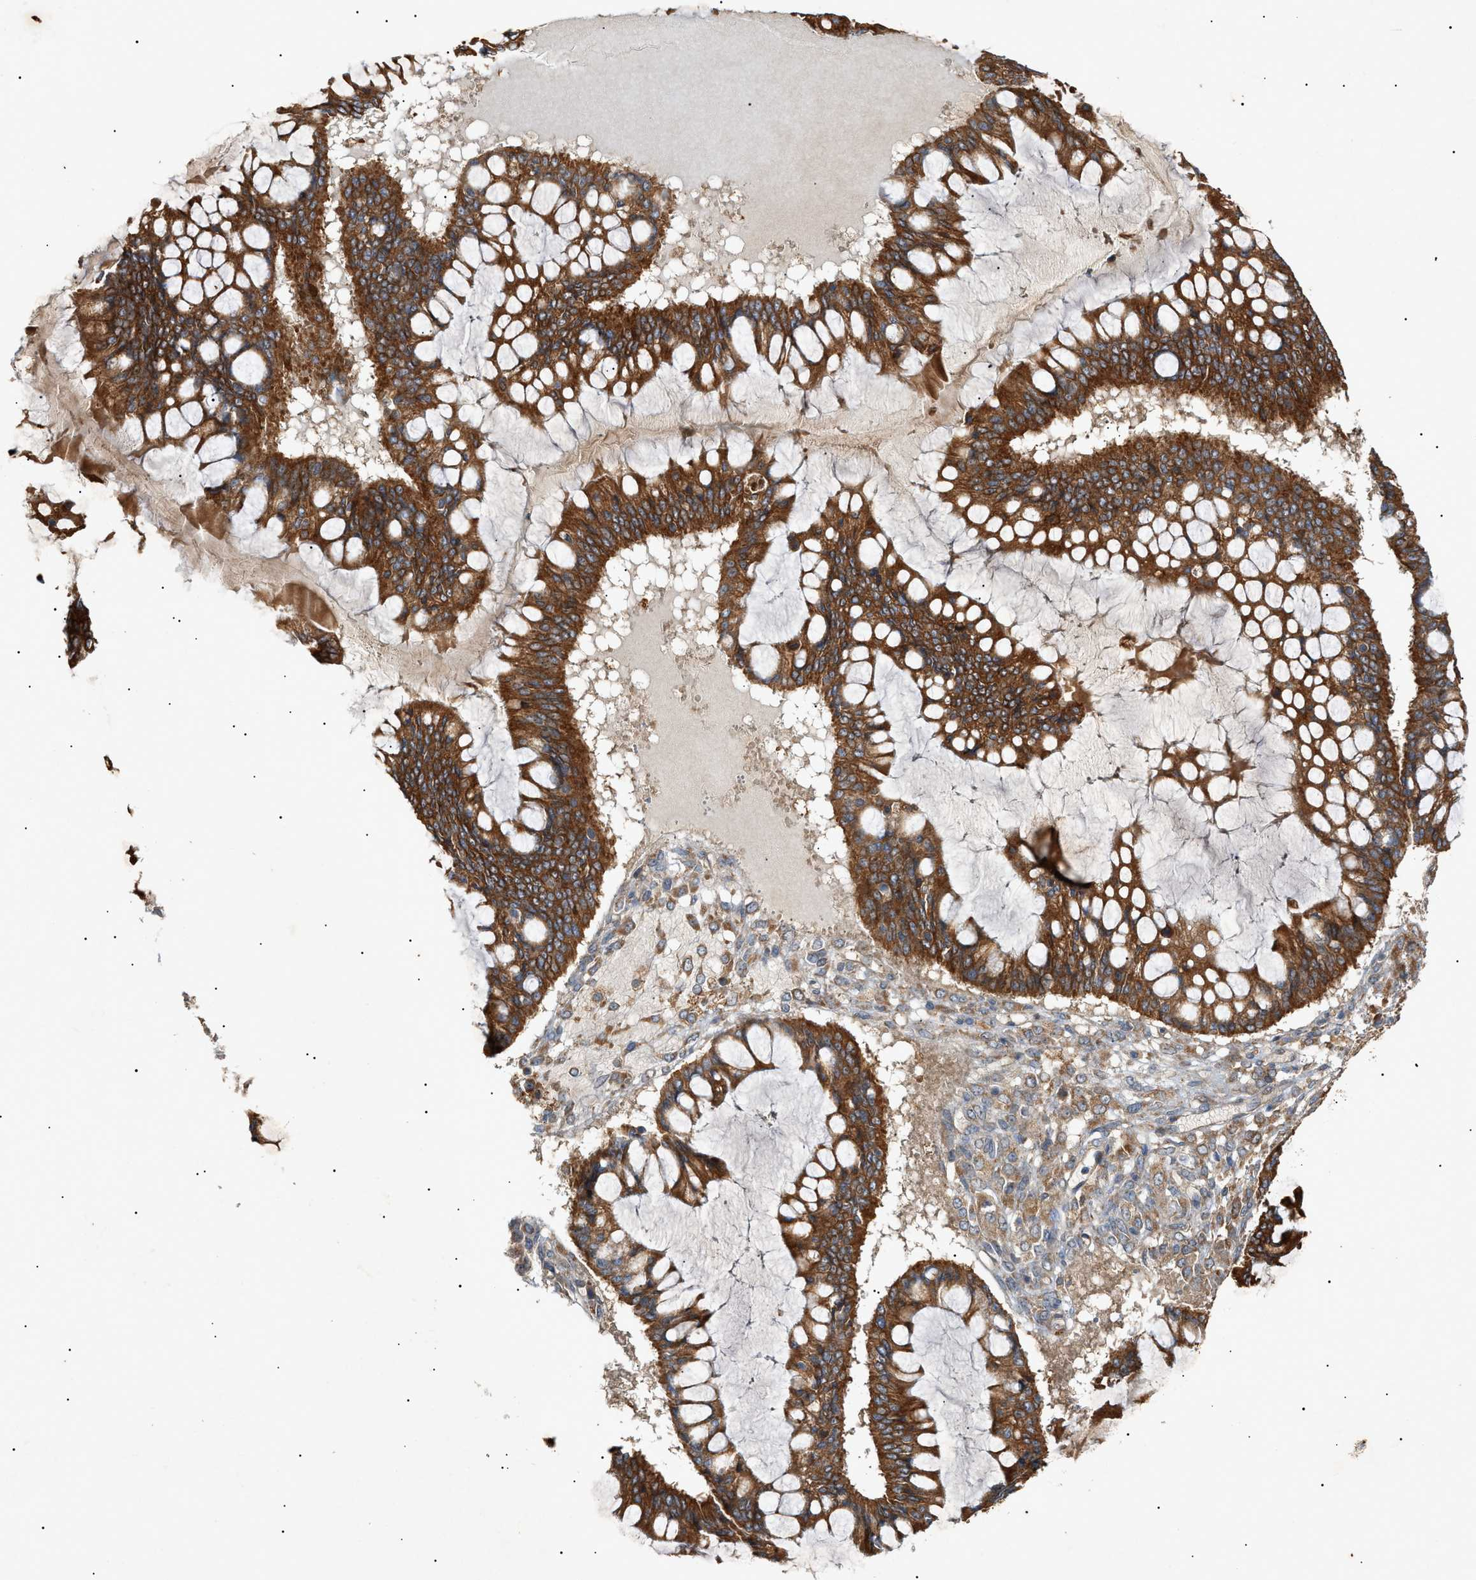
{"staining": {"intensity": "strong", "quantity": ">75%", "location": "cytoplasmic/membranous"}, "tissue": "ovarian cancer", "cell_type": "Tumor cells", "image_type": "cancer", "snomed": [{"axis": "morphology", "description": "Cystadenocarcinoma, mucinous, NOS"}, {"axis": "topography", "description": "Ovary"}], "caption": "This is a photomicrograph of IHC staining of ovarian cancer, which shows strong expression in the cytoplasmic/membranous of tumor cells.", "gene": "MTCH1", "patient": {"sex": "female", "age": 73}}